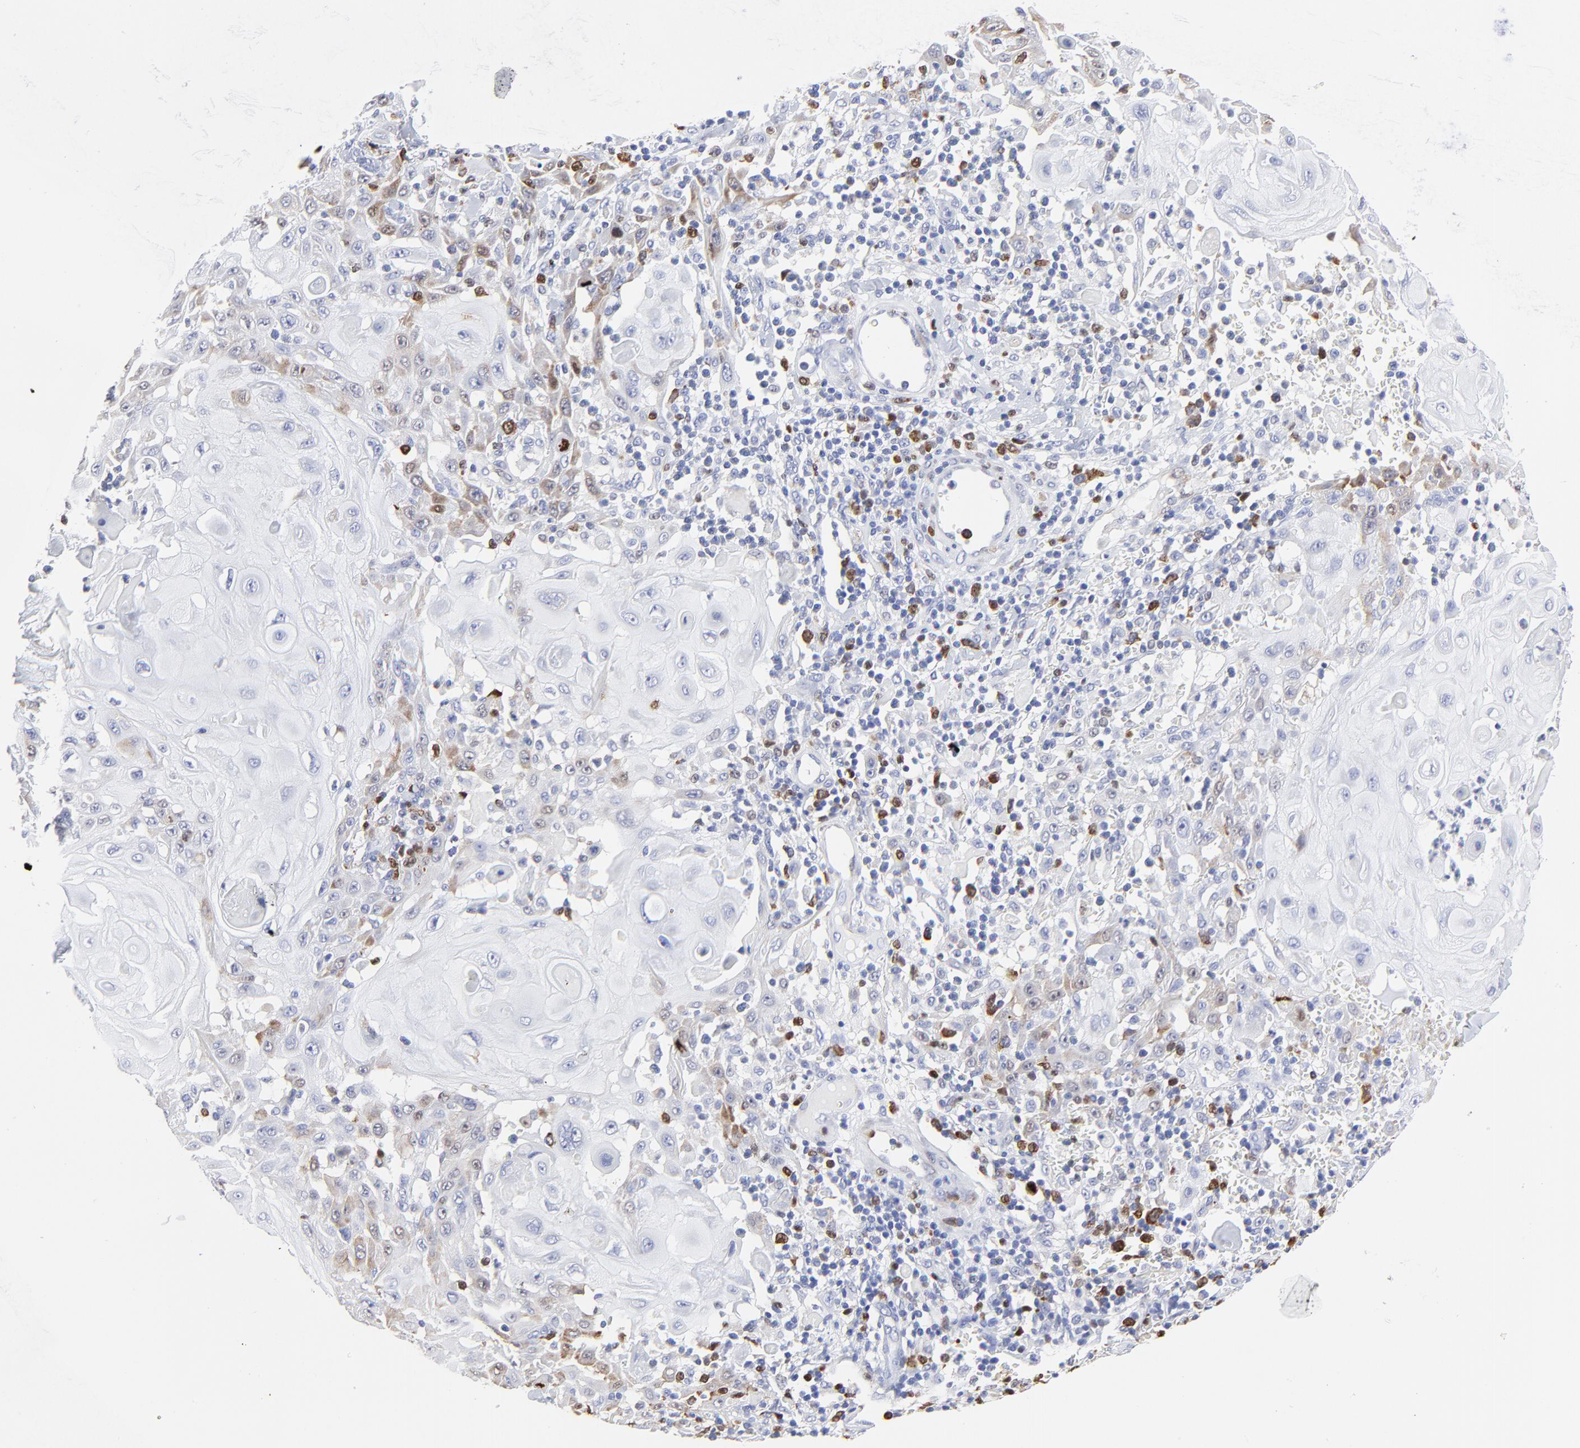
{"staining": {"intensity": "negative", "quantity": "none", "location": "none"}, "tissue": "skin cancer", "cell_type": "Tumor cells", "image_type": "cancer", "snomed": [{"axis": "morphology", "description": "Squamous cell carcinoma, NOS"}, {"axis": "topography", "description": "Skin"}], "caption": "Tumor cells show no significant positivity in skin cancer. (DAB immunohistochemistry (IHC) visualized using brightfield microscopy, high magnification).", "gene": "NCAPH", "patient": {"sex": "male", "age": 24}}